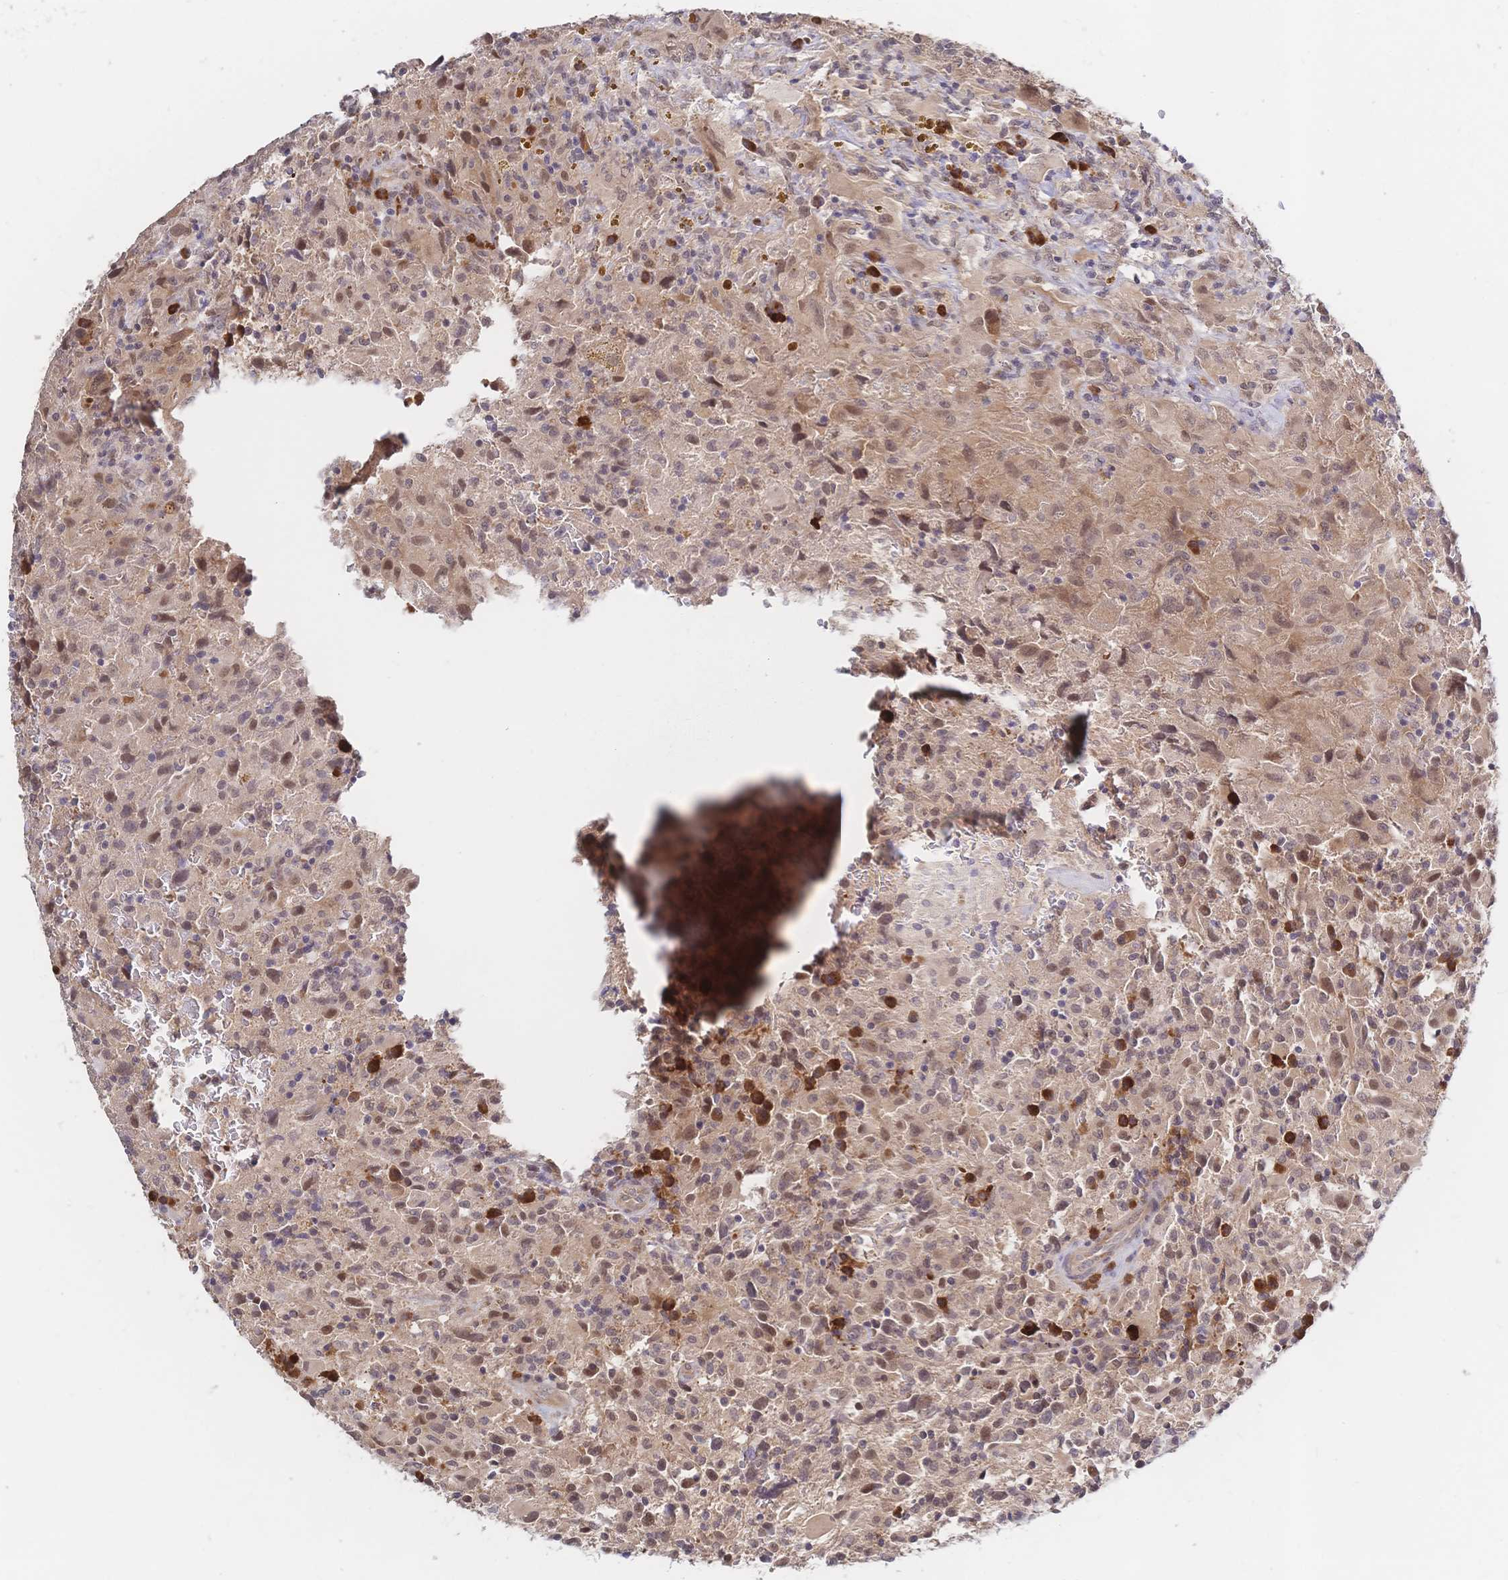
{"staining": {"intensity": "moderate", "quantity": "25%-75%", "location": "cytoplasmic/membranous,nuclear"}, "tissue": "glioma", "cell_type": "Tumor cells", "image_type": "cancer", "snomed": [{"axis": "morphology", "description": "Glioma, malignant, High grade"}, {"axis": "topography", "description": "Brain"}], "caption": "Glioma stained with IHC exhibits moderate cytoplasmic/membranous and nuclear staining in approximately 25%-75% of tumor cells.", "gene": "LMO4", "patient": {"sex": "male", "age": 68}}